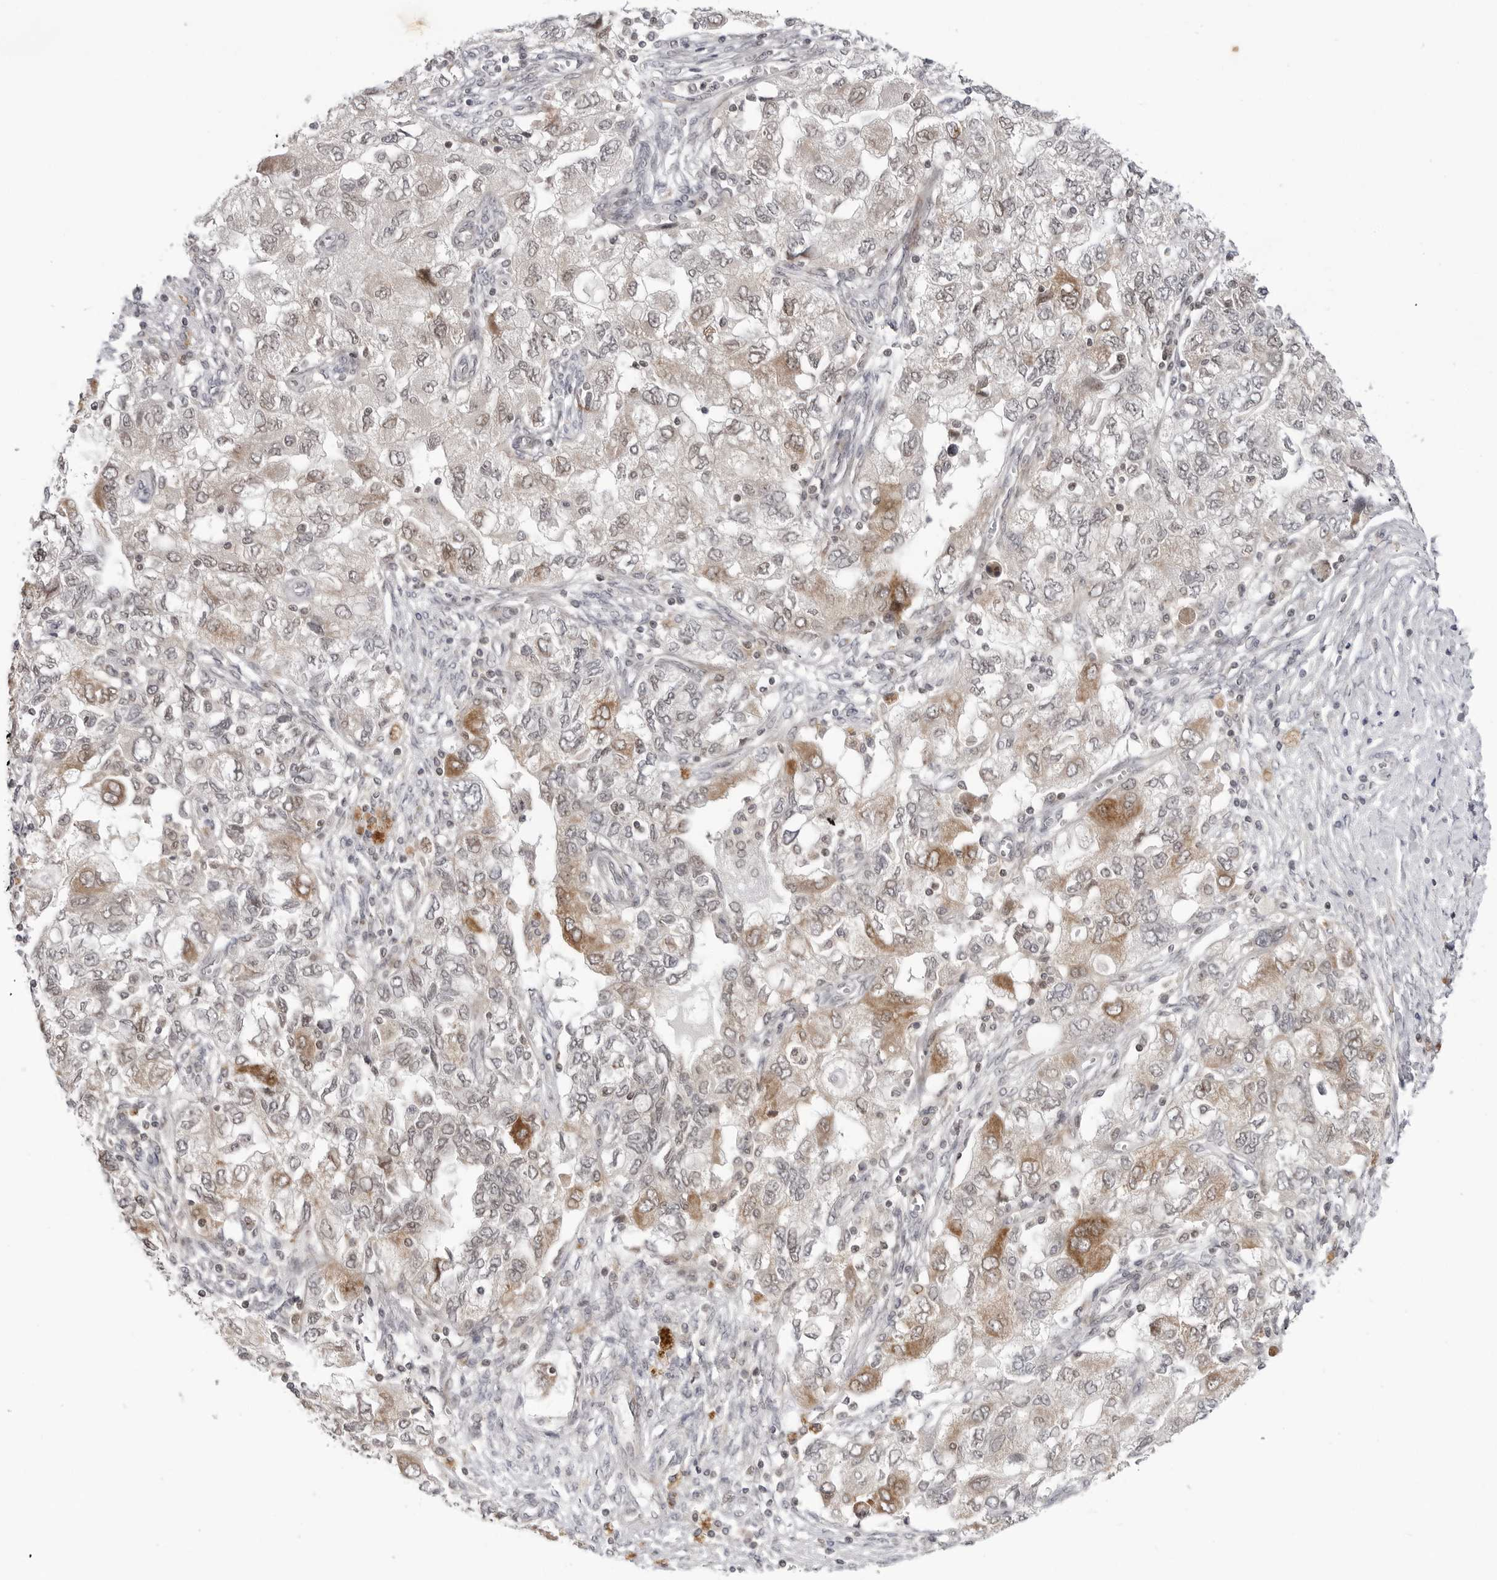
{"staining": {"intensity": "moderate", "quantity": "<25%", "location": "cytoplasmic/membranous"}, "tissue": "ovarian cancer", "cell_type": "Tumor cells", "image_type": "cancer", "snomed": [{"axis": "morphology", "description": "Carcinoma, NOS"}, {"axis": "morphology", "description": "Cystadenocarcinoma, serous, NOS"}, {"axis": "topography", "description": "Ovary"}], "caption": "Brown immunohistochemical staining in human ovarian carcinoma demonstrates moderate cytoplasmic/membranous positivity in approximately <25% of tumor cells.", "gene": "ADAMTS5", "patient": {"sex": "female", "age": 69}}